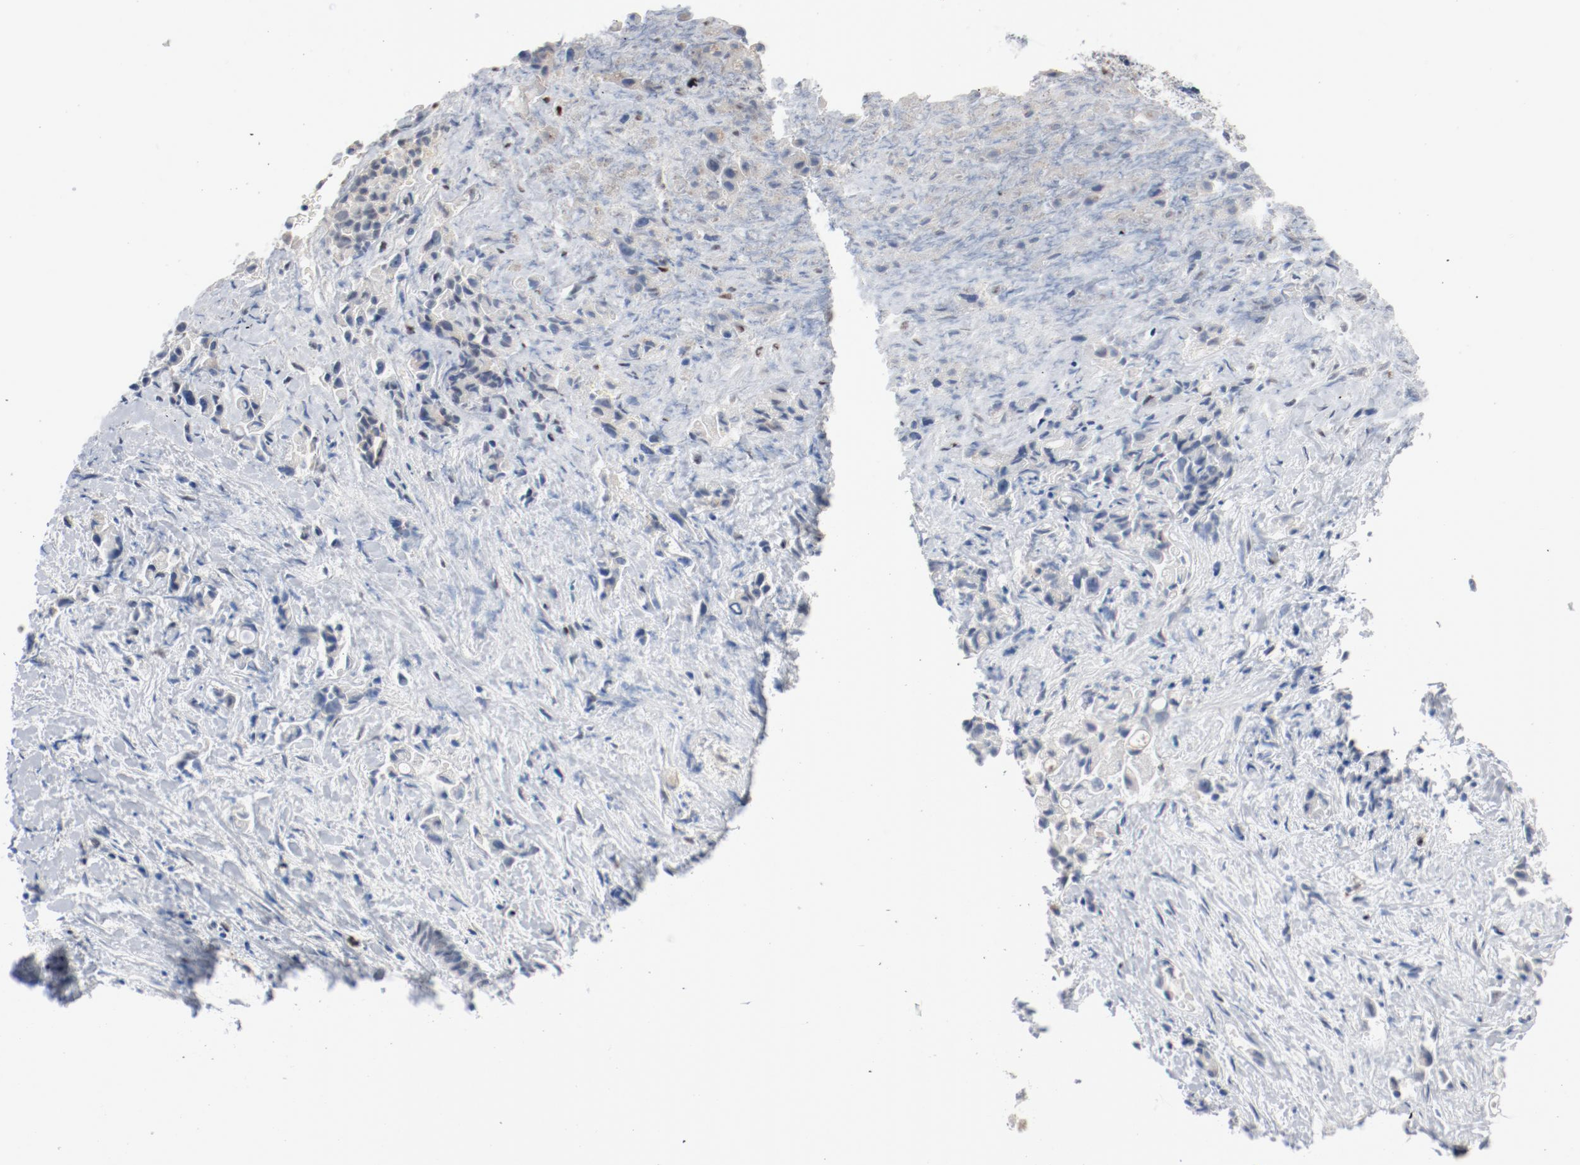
{"staining": {"intensity": "negative", "quantity": "none", "location": "none"}, "tissue": "liver cancer", "cell_type": "Tumor cells", "image_type": "cancer", "snomed": [{"axis": "morphology", "description": "Cholangiocarcinoma"}, {"axis": "topography", "description": "Liver"}], "caption": "DAB (3,3'-diaminobenzidine) immunohistochemical staining of human cholangiocarcinoma (liver) shows no significant expression in tumor cells.", "gene": "FOXP1", "patient": {"sex": "male", "age": 57}}